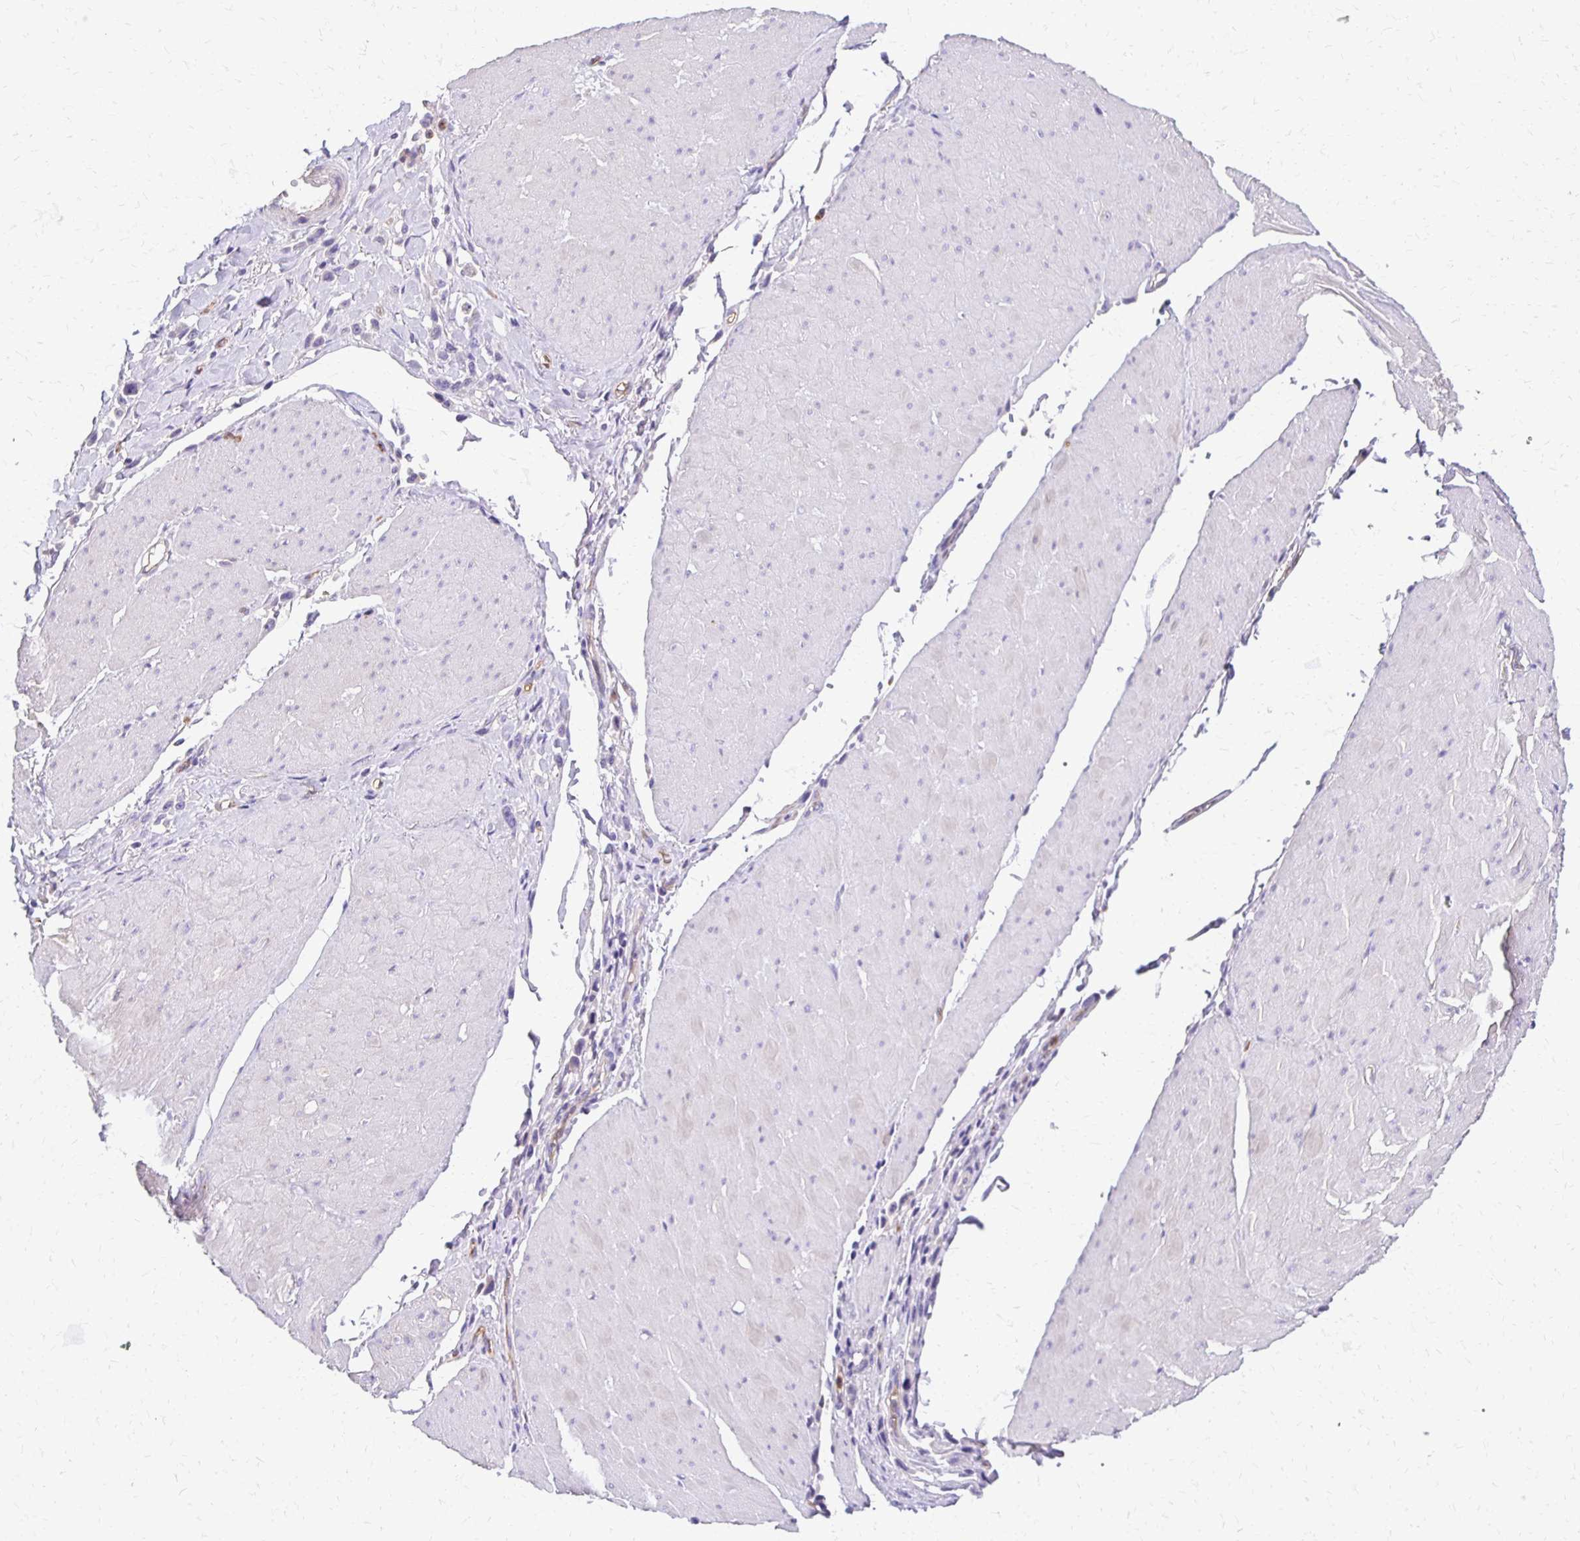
{"staining": {"intensity": "negative", "quantity": "none", "location": "none"}, "tissue": "stomach cancer", "cell_type": "Tumor cells", "image_type": "cancer", "snomed": [{"axis": "morphology", "description": "Adenocarcinoma, NOS"}, {"axis": "topography", "description": "Stomach"}], "caption": "Immunohistochemistry photomicrograph of neoplastic tissue: adenocarcinoma (stomach) stained with DAB shows no significant protein positivity in tumor cells.", "gene": "TTYH1", "patient": {"sex": "male", "age": 47}}